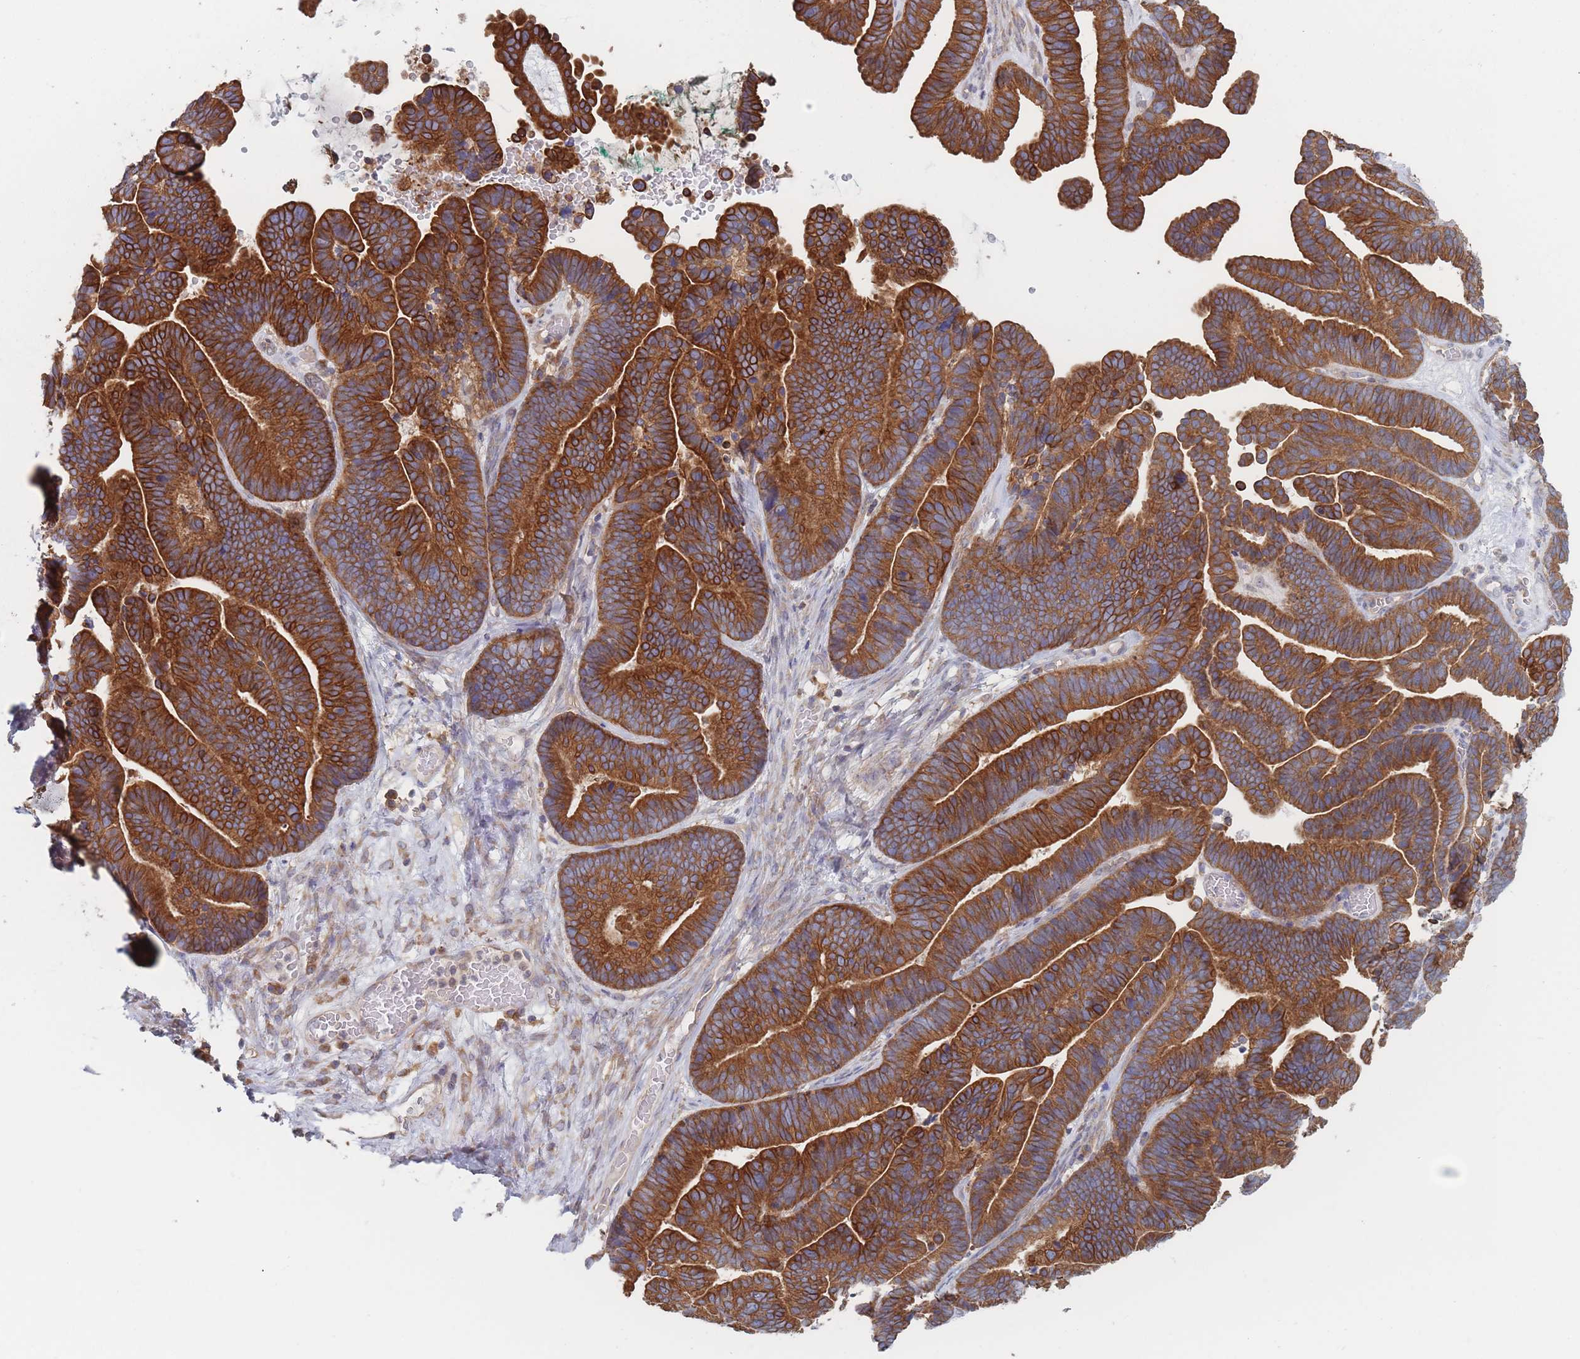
{"staining": {"intensity": "strong", "quantity": ">75%", "location": "cytoplasmic/membranous"}, "tissue": "ovarian cancer", "cell_type": "Tumor cells", "image_type": "cancer", "snomed": [{"axis": "morphology", "description": "Cystadenocarcinoma, serous, NOS"}, {"axis": "topography", "description": "Ovary"}], "caption": "Protein staining of ovarian serous cystadenocarcinoma tissue demonstrates strong cytoplasmic/membranous expression in about >75% of tumor cells.", "gene": "EFCC1", "patient": {"sex": "female", "age": 56}}